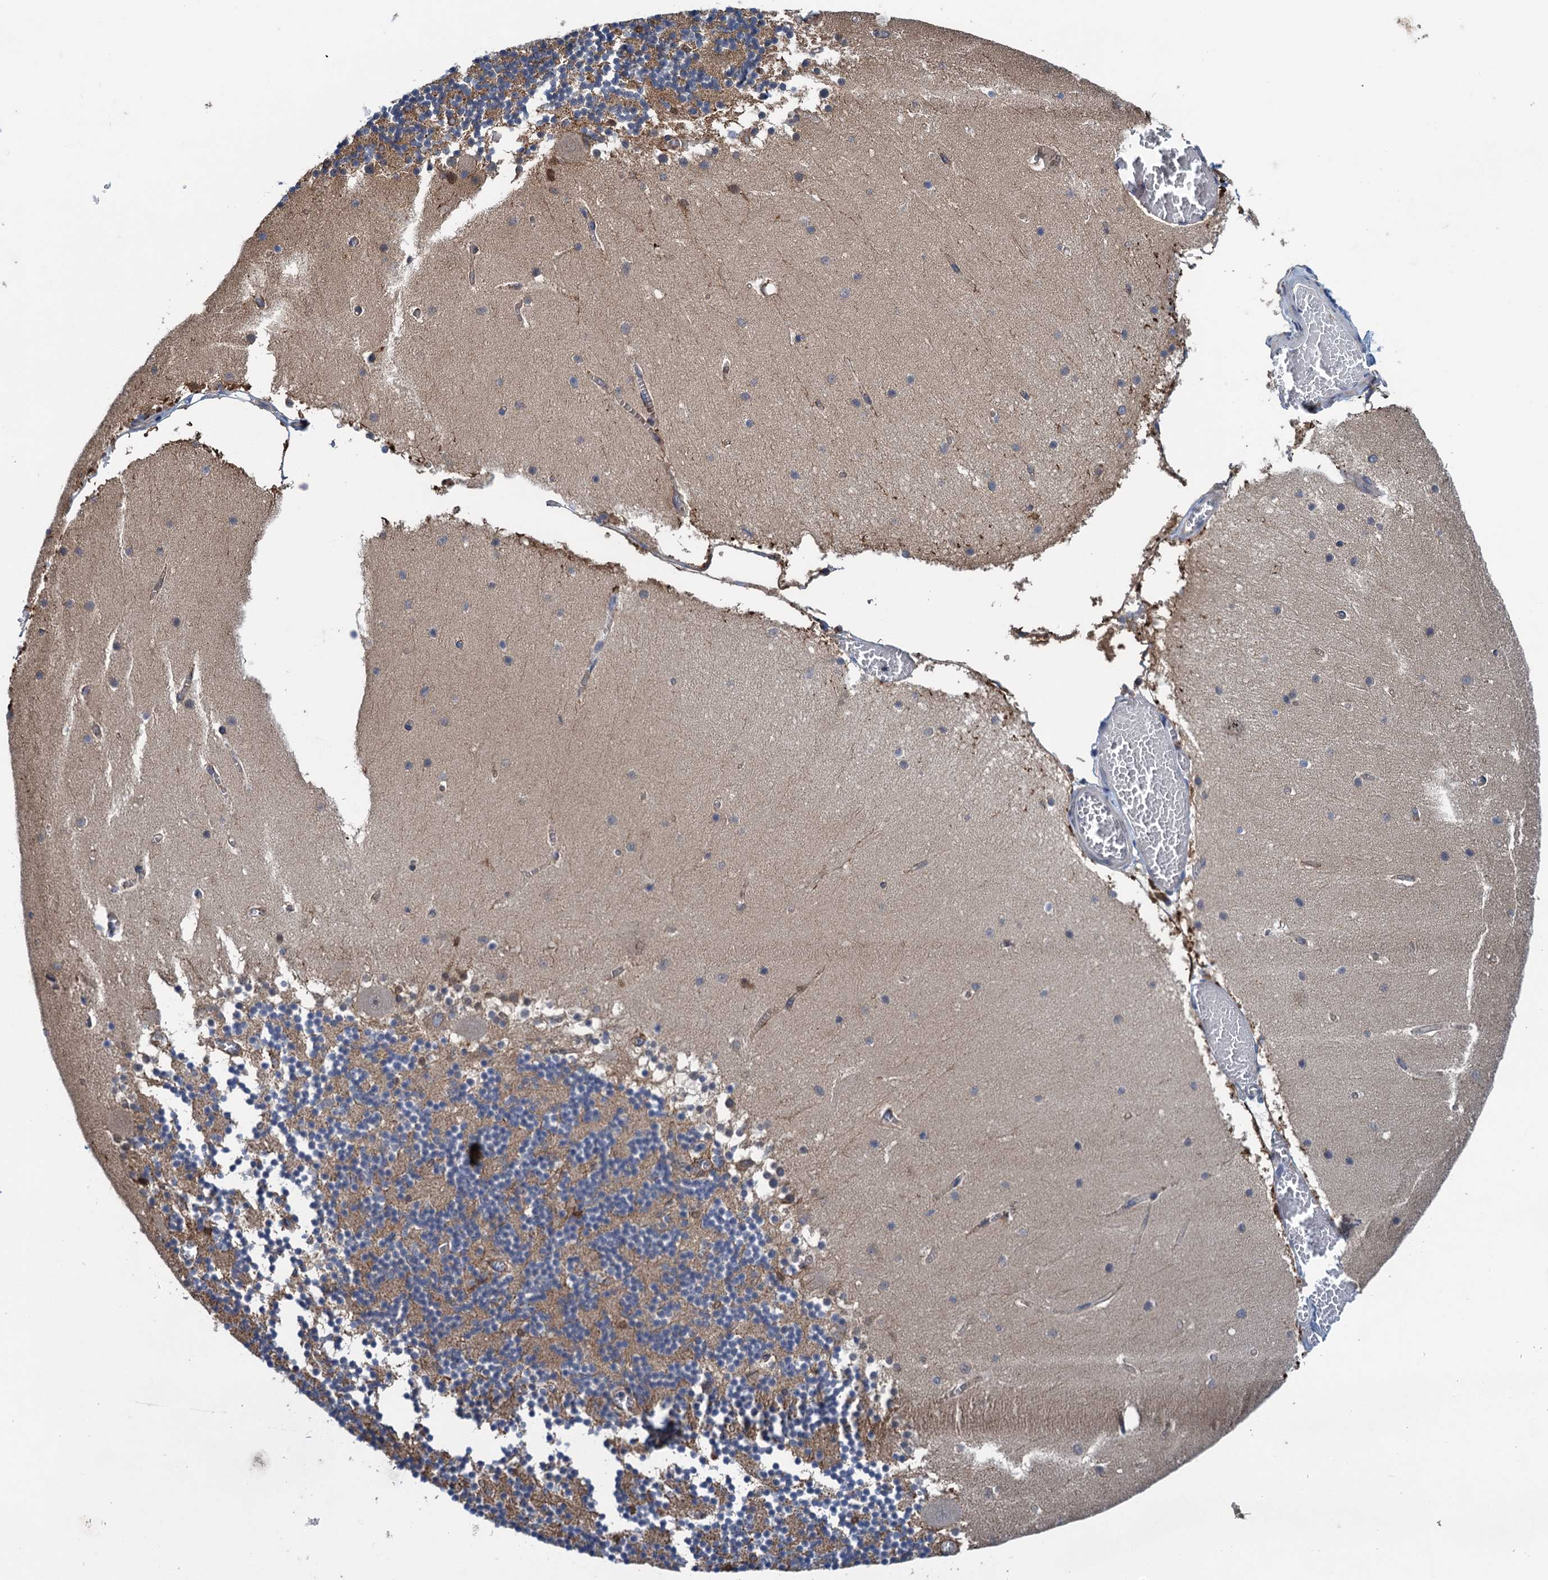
{"staining": {"intensity": "moderate", "quantity": "25%-75%", "location": "cytoplasmic/membranous"}, "tissue": "cerebellum", "cell_type": "Cells in granular layer", "image_type": "normal", "snomed": [{"axis": "morphology", "description": "Normal tissue, NOS"}, {"axis": "topography", "description": "Cerebellum"}], "caption": "This image exhibits IHC staining of unremarkable cerebellum, with medium moderate cytoplasmic/membranous positivity in about 25%-75% of cells in granular layer.", "gene": "CNTN5", "patient": {"sex": "female", "age": 28}}